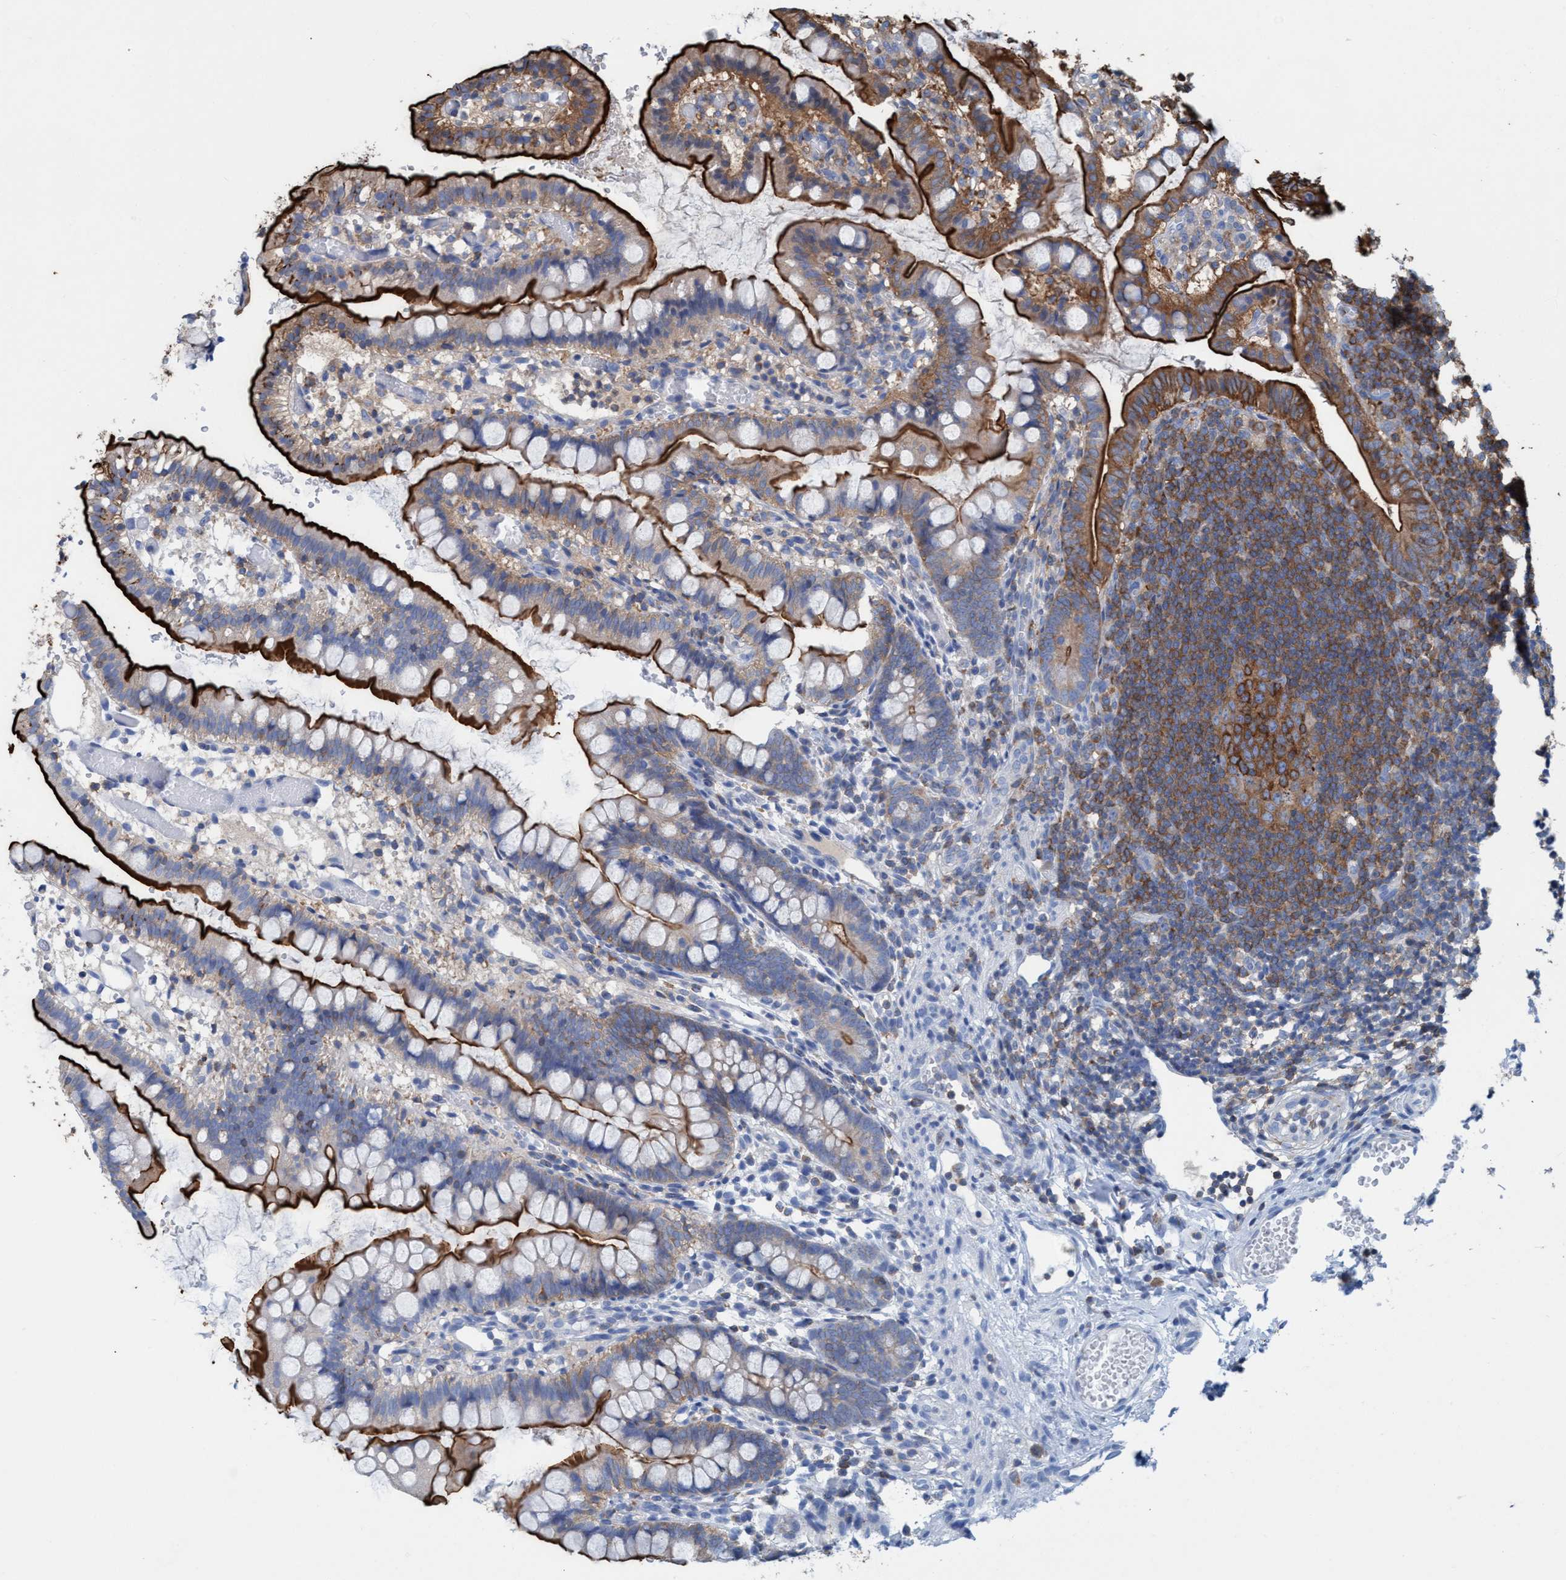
{"staining": {"intensity": "strong", "quantity": ">75%", "location": "cytoplasmic/membranous"}, "tissue": "small intestine", "cell_type": "Glandular cells", "image_type": "normal", "snomed": [{"axis": "morphology", "description": "Normal tissue, NOS"}, {"axis": "morphology", "description": "Developmental malformation"}, {"axis": "topography", "description": "Small intestine"}], "caption": "DAB (3,3'-diaminobenzidine) immunohistochemical staining of normal human small intestine shows strong cytoplasmic/membranous protein expression in about >75% of glandular cells. The protein of interest is stained brown, and the nuclei are stained in blue (DAB IHC with brightfield microscopy, high magnification).", "gene": "EZR", "patient": {"sex": "male"}}